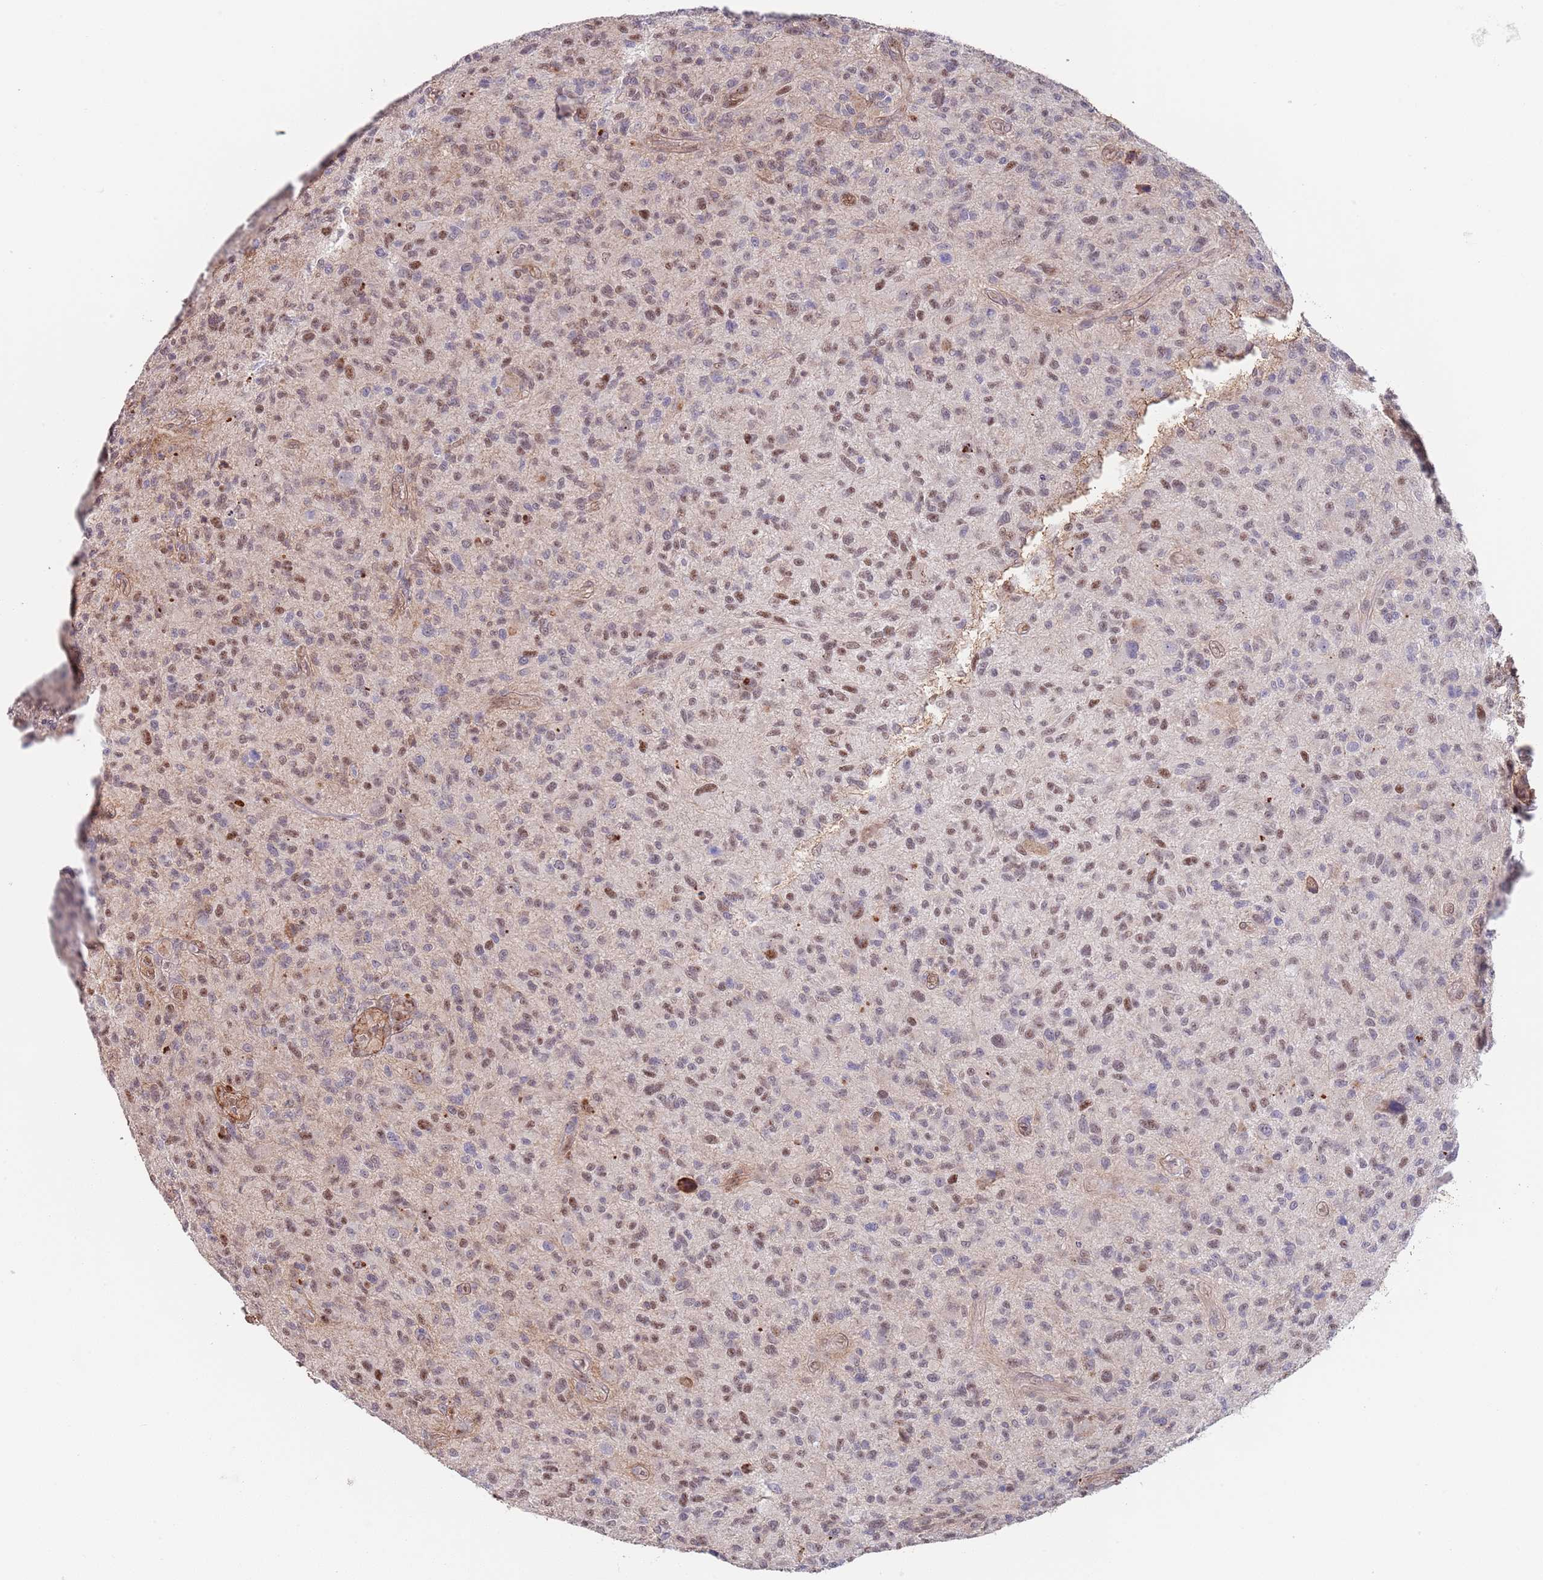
{"staining": {"intensity": "strong", "quantity": "25%-75%", "location": "nuclear"}, "tissue": "glioma", "cell_type": "Tumor cells", "image_type": "cancer", "snomed": [{"axis": "morphology", "description": "Glioma, malignant, High grade"}, {"axis": "topography", "description": "Brain"}], "caption": "Strong nuclear staining for a protein is present in about 25%-75% of tumor cells of glioma using immunohistochemistry (IHC).", "gene": "BPNT1", "patient": {"sex": "male", "age": 47}}